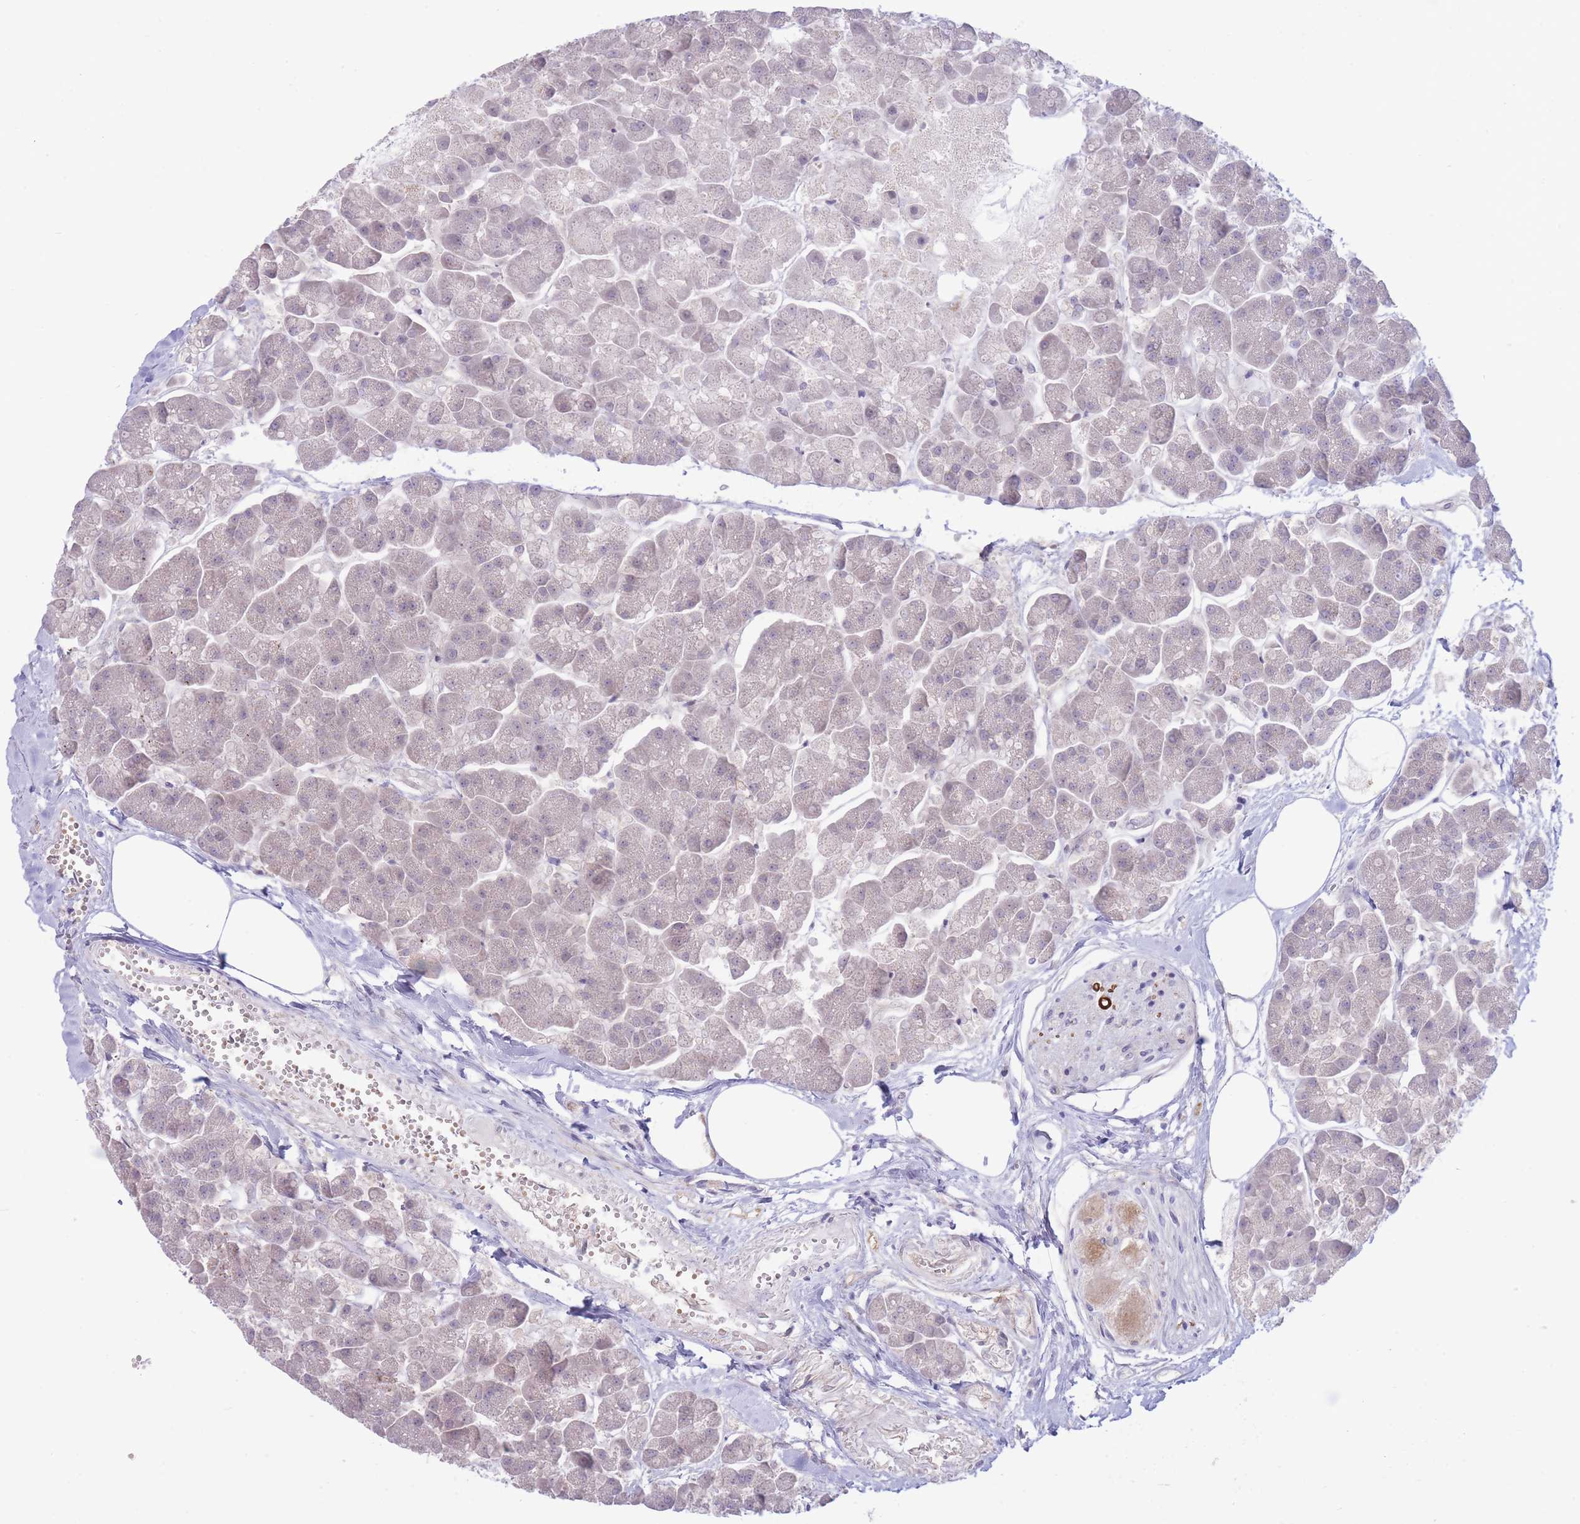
{"staining": {"intensity": "negative", "quantity": "none", "location": "none"}, "tissue": "pancreas", "cell_type": "Exocrine glandular cells", "image_type": "normal", "snomed": [{"axis": "morphology", "description": "Normal tissue, NOS"}, {"axis": "topography", "description": "Pancreas"}, {"axis": "topography", "description": "Peripheral nerve tissue"}], "caption": "Immunohistochemistry (IHC) photomicrograph of unremarkable pancreas stained for a protein (brown), which displays no staining in exocrine glandular cells.", "gene": "FBXO46", "patient": {"sex": "male", "age": 54}}